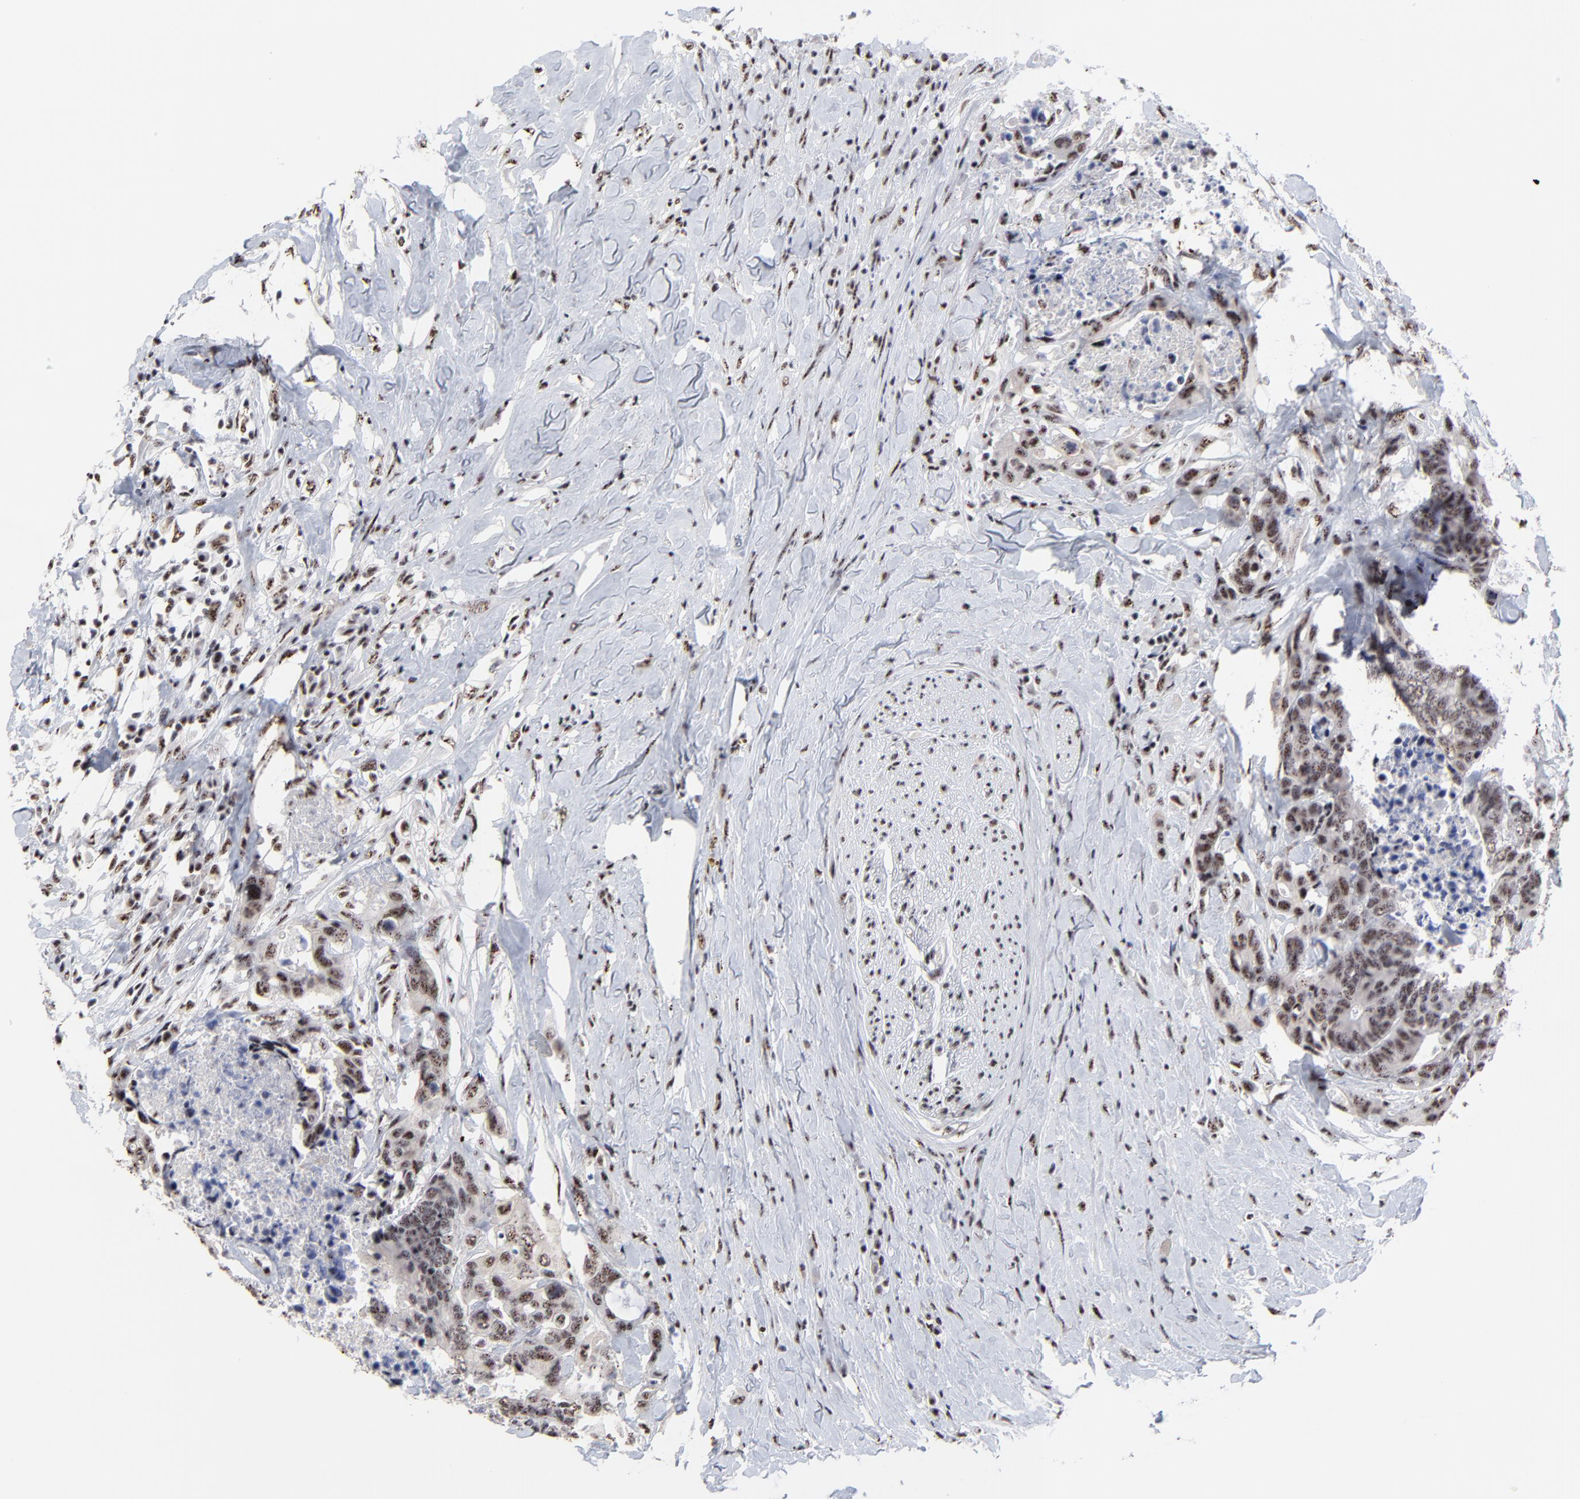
{"staining": {"intensity": "weak", "quantity": "25%-75%", "location": "nuclear"}, "tissue": "colorectal cancer", "cell_type": "Tumor cells", "image_type": "cancer", "snomed": [{"axis": "morphology", "description": "Adenocarcinoma, NOS"}, {"axis": "topography", "description": "Rectum"}], "caption": "The image displays immunohistochemical staining of adenocarcinoma (colorectal). There is weak nuclear expression is seen in about 25%-75% of tumor cells.", "gene": "MBD4", "patient": {"sex": "male", "age": 55}}